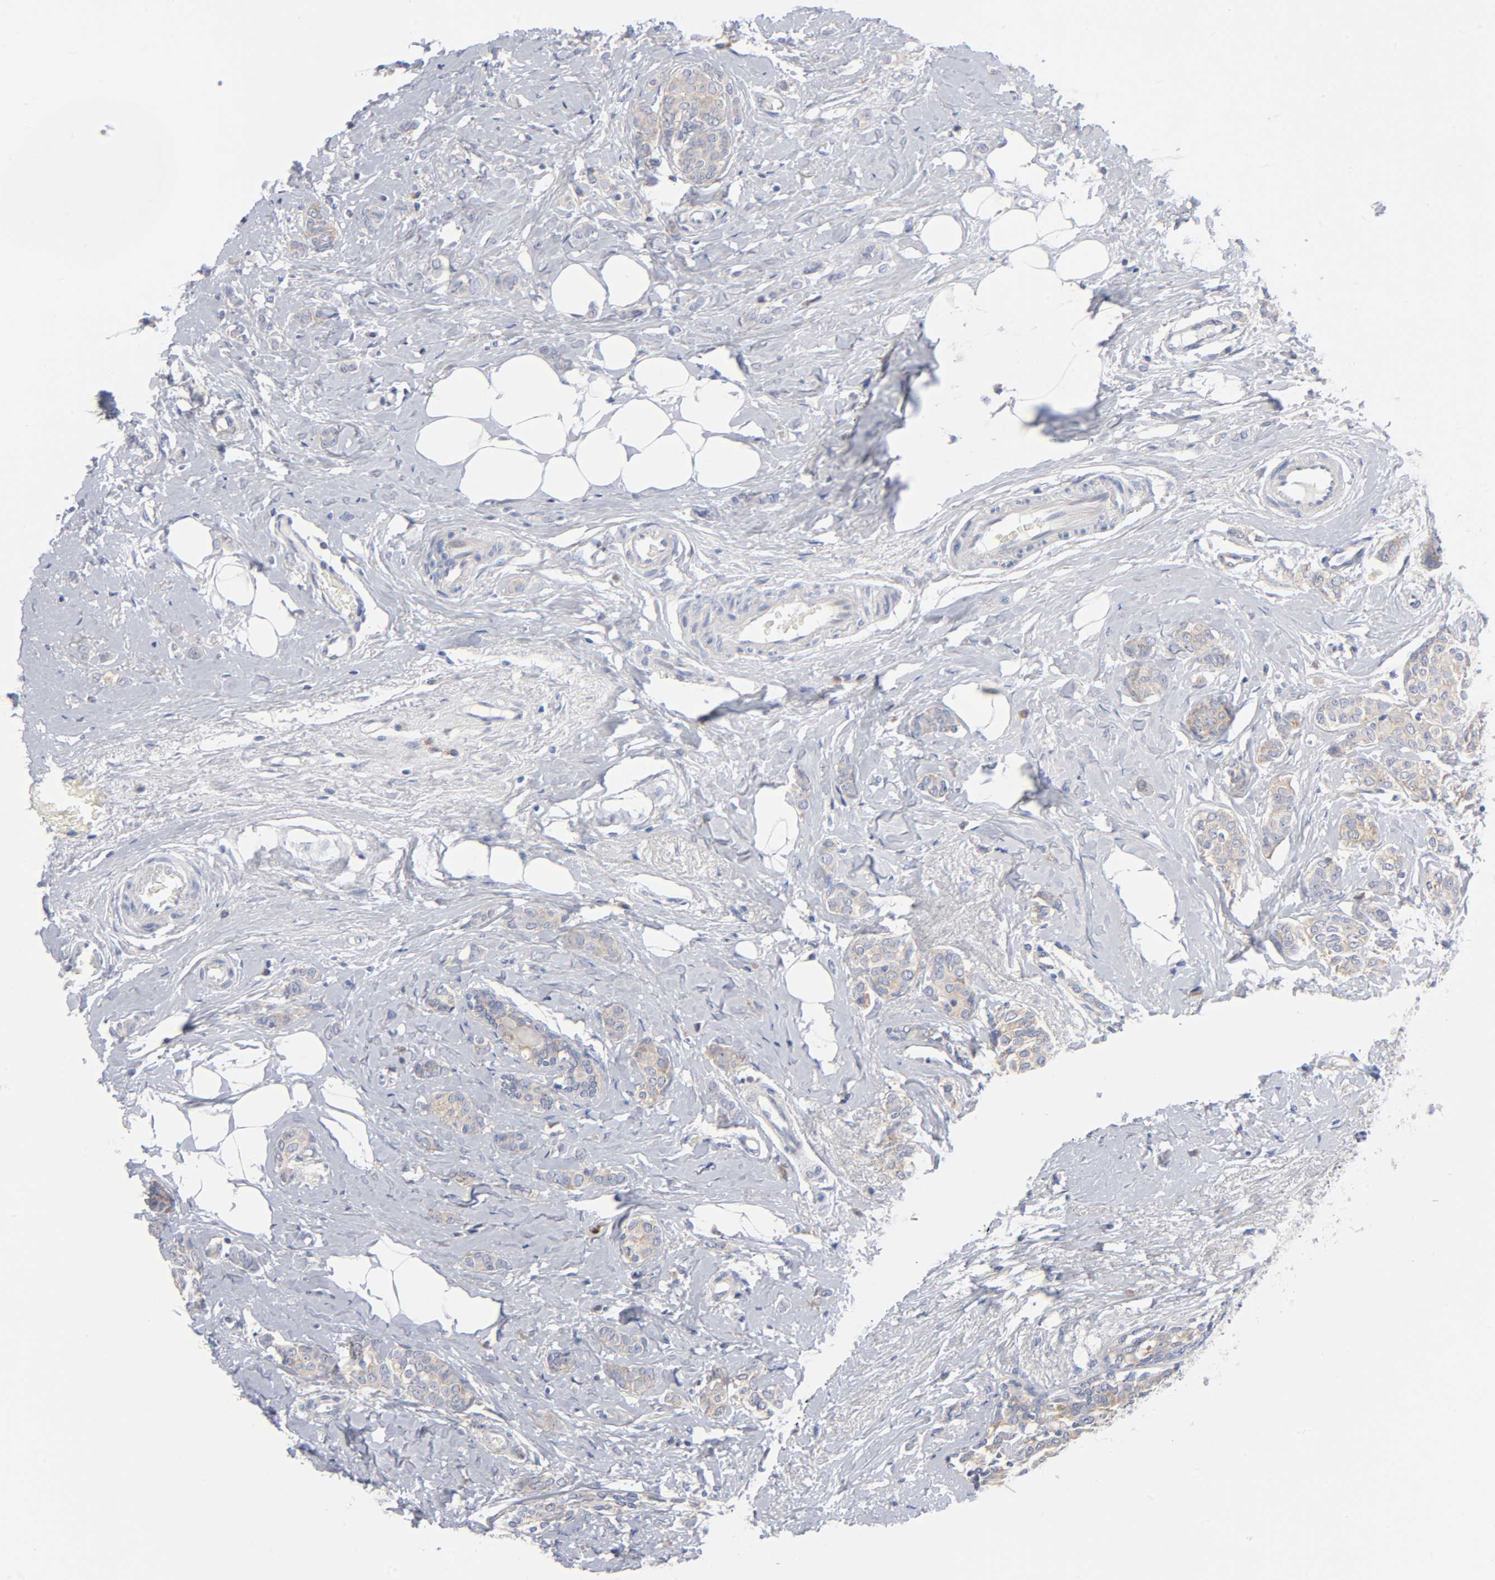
{"staining": {"intensity": "moderate", "quantity": ">75%", "location": "cytoplasmic/membranous"}, "tissue": "breast cancer", "cell_type": "Tumor cells", "image_type": "cancer", "snomed": [{"axis": "morphology", "description": "Lobular carcinoma"}, {"axis": "topography", "description": "Breast"}], "caption": "Immunohistochemical staining of human lobular carcinoma (breast) reveals moderate cytoplasmic/membranous protein expression in about >75% of tumor cells. (DAB IHC with brightfield microscopy, high magnification).", "gene": "CD86", "patient": {"sex": "female", "age": 60}}